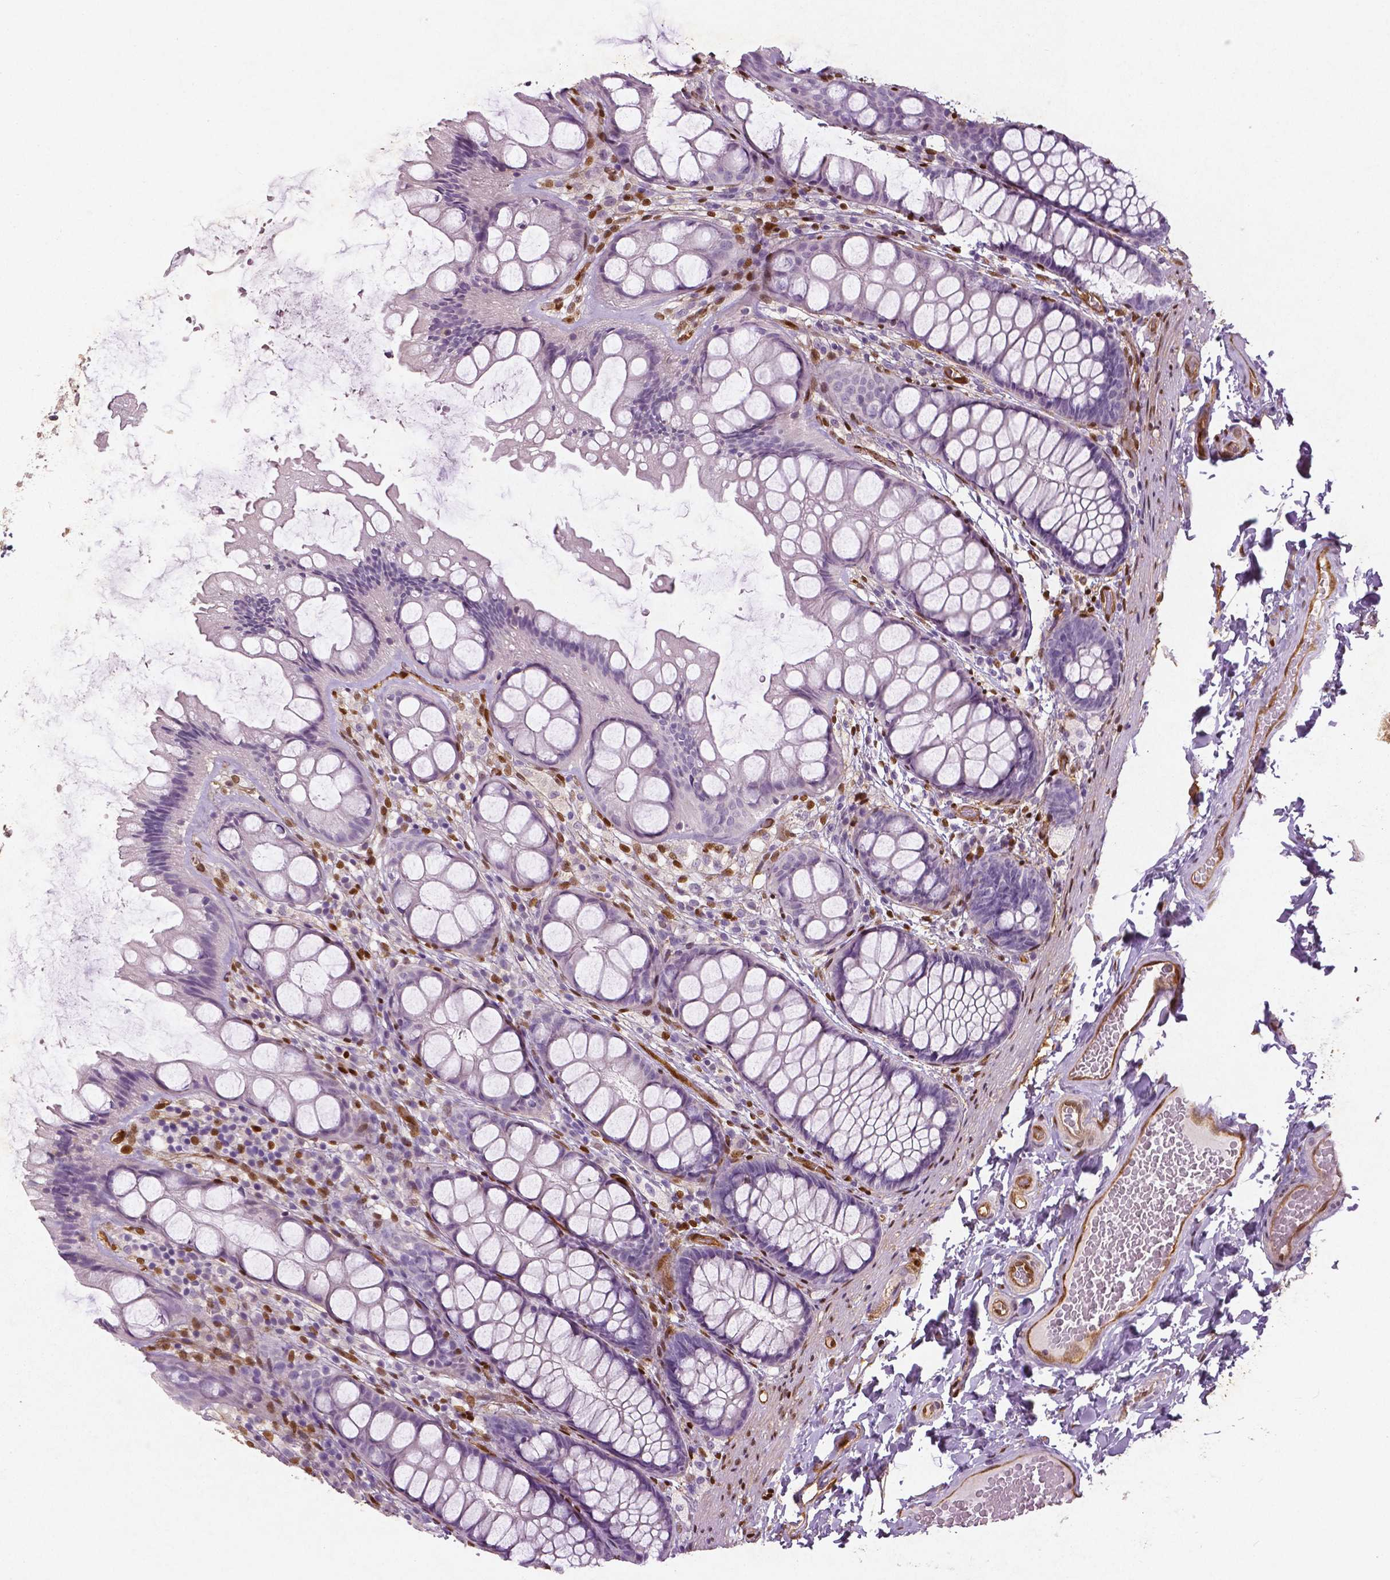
{"staining": {"intensity": "strong", "quantity": ">75%", "location": "cytoplasmic/membranous,nuclear"}, "tissue": "colon", "cell_type": "Endothelial cells", "image_type": "normal", "snomed": [{"axis": "morphology", "description": "Normal tissue, NOS"}, {"axis": "topography", "description": "Colon"}], "caption": "Protein positivity by immunohistochemistry (IHC) displays strong cytoplasmic/membranous,nuclear positivity in about >75% of endothelial cells in benign colon. Using DAB (brown) and hematoxylin (blue) stains, captured at high magnification using brightfield microscopy.", "gene": "WWTR1", "patient": {"sex": "male", "age": 47}}